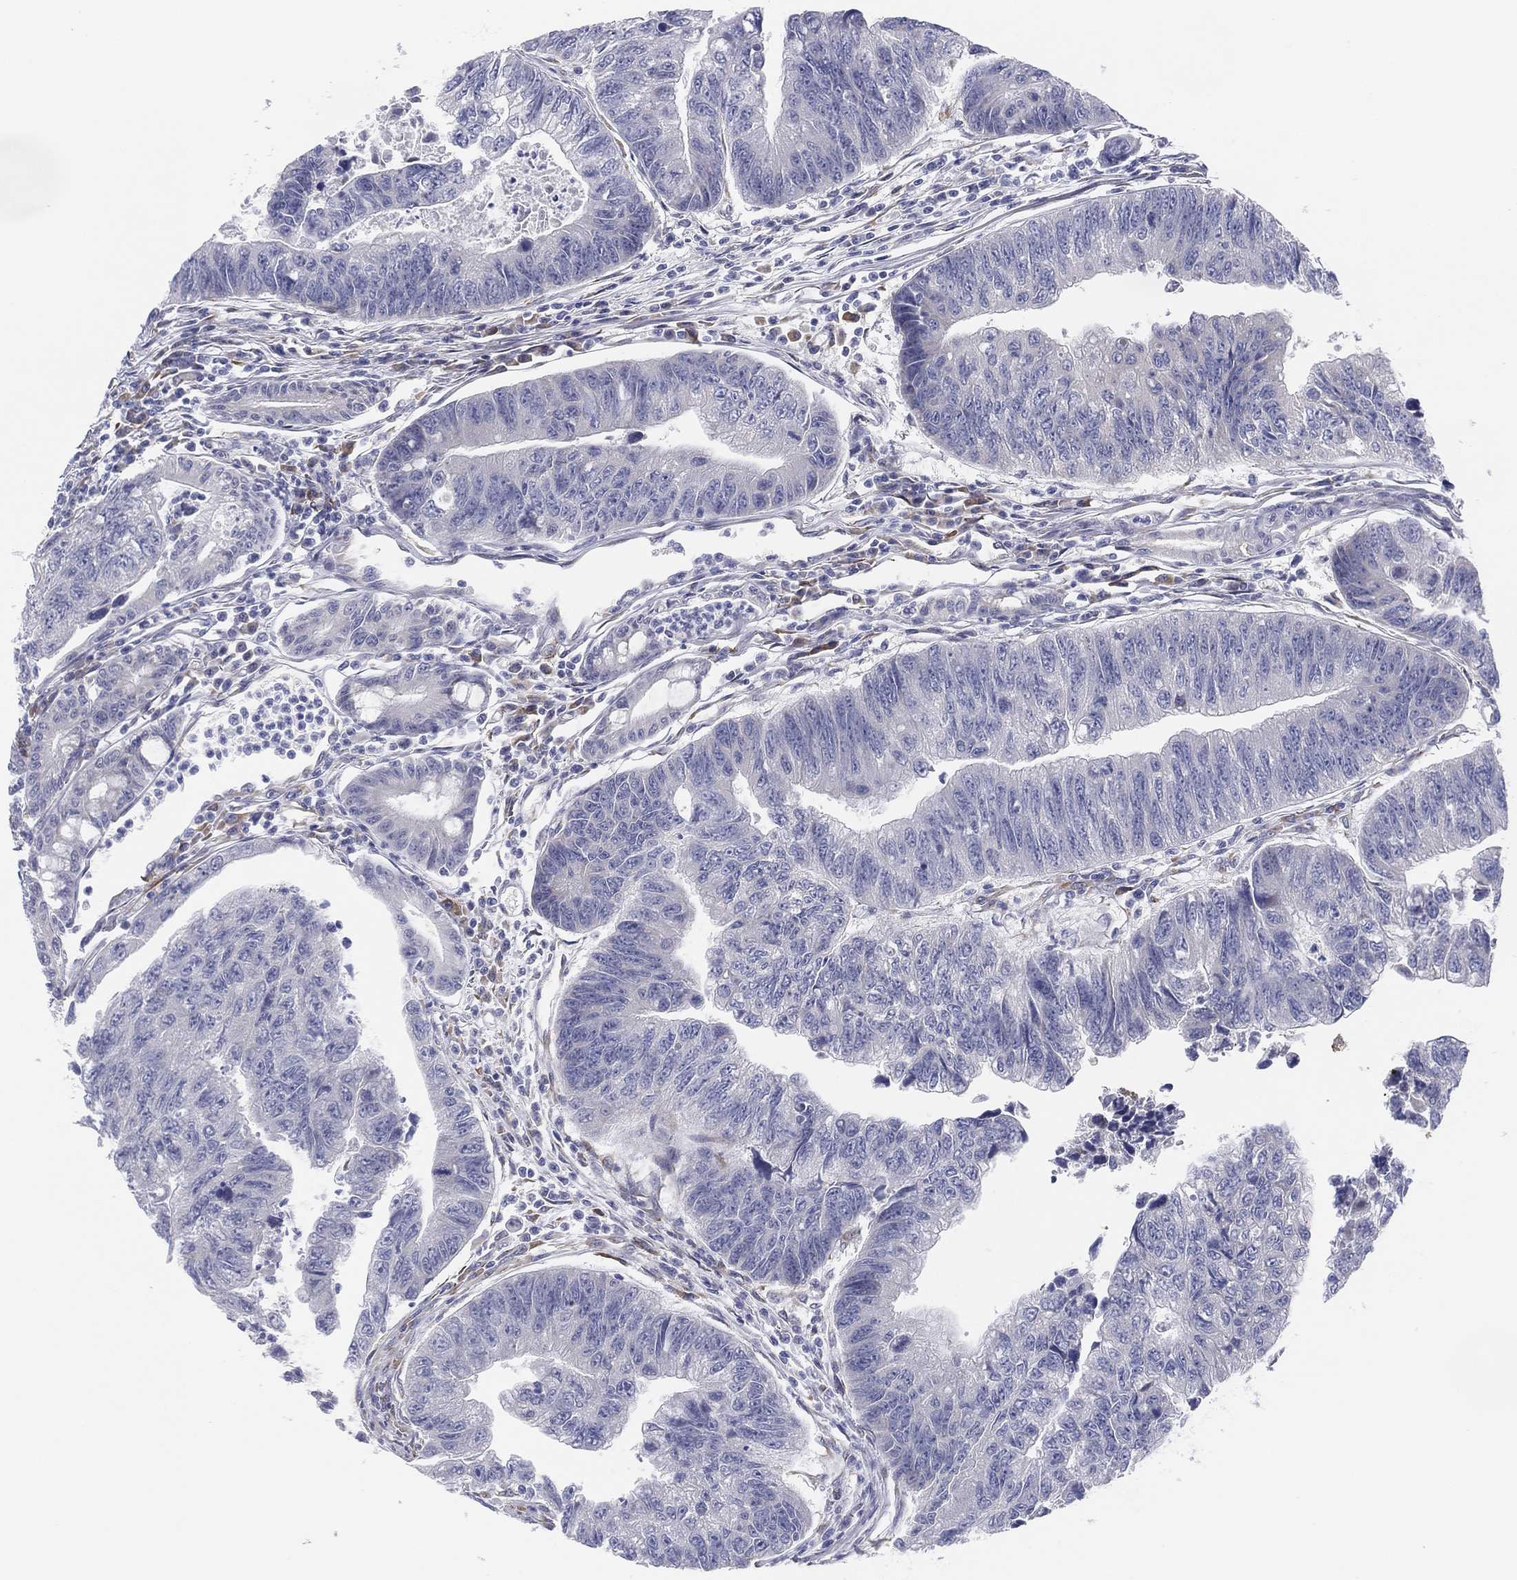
{"staining": {"intensity": "negative", "quantity": "none", "location": "none"}, "tissue": "colorectal cancer", "cell_type": "Tumor cells", "image_type": "cancer", "snomed": [{"axis": "morphology", "description": "Adenocarcinoma, NOS"}, {"axis": "topography", "description": "Colon"}], "caption": "Immunohistochemistry (IHC) photomicrograph of colorectal cancer stained for a protein (brown), which shows no expression in tumor cells.", "gene": "MLF1", "patient": {"sex": "female", "age": 65}}